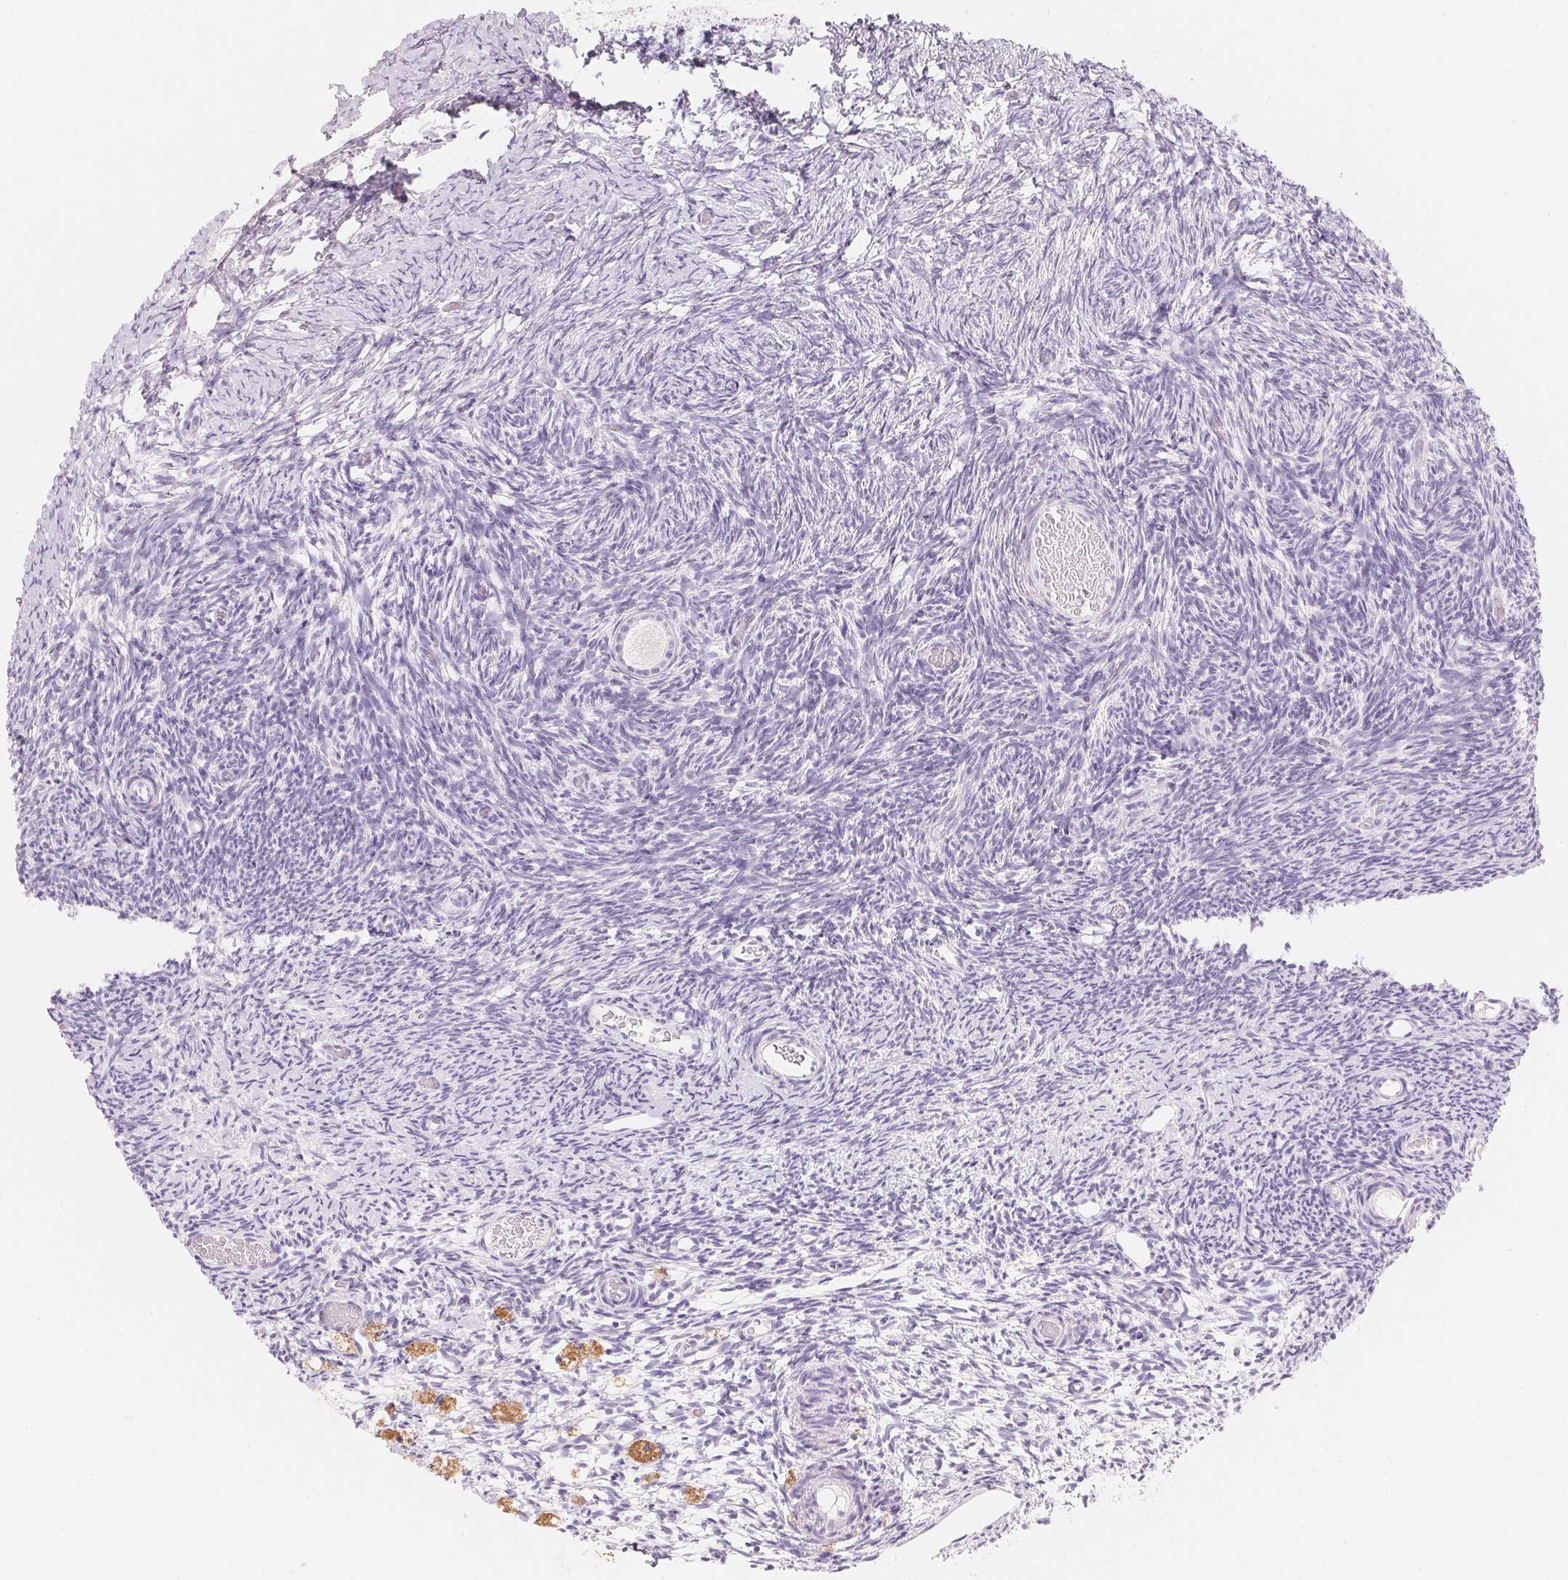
{"staining": {"intensity": "negative", "quantity": "none", "location": "none"}, "tissue": "ovary", "cell_type": "Follicle cells", "image_type": "normal", "snomed": [{"axis": "morphology", "description": "Normal tissue, NOS"}, {"axis": "topography", "description": "Ovary"}], "caption": "Ovary stained for a protein using immunohistochemistry (IHC) reveals no staining follicle cells.", "gene": "ACP3", "patient": {"sex": "female", "age": 39}}